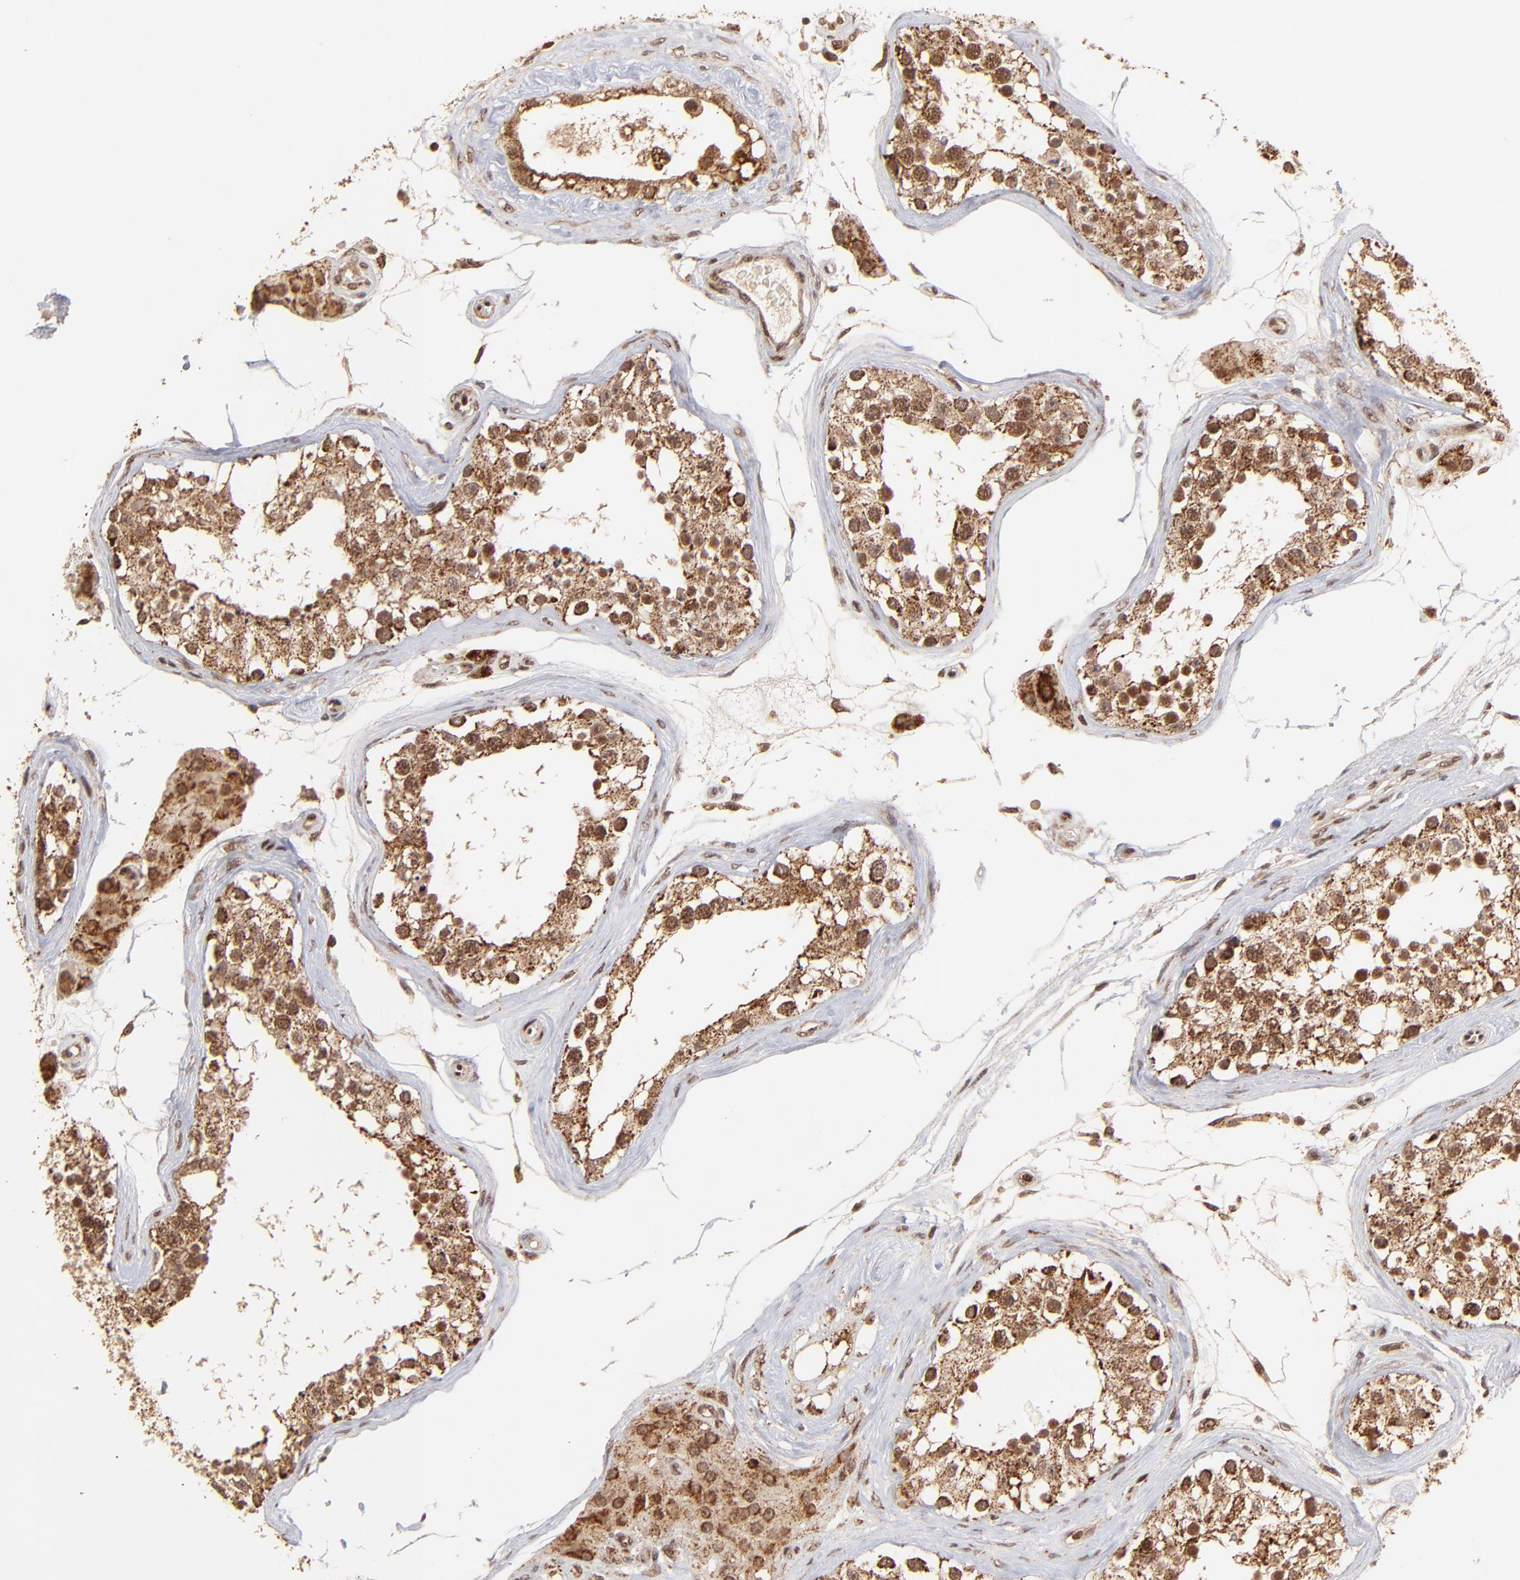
{"staining": {"intensity": "strong", "quantity": ">75%", "location": "cytoplasmic/membranous"}, "tissue": "testis", "cell_type": "Cells in seminiferous ducts", "image_type": "normal", "snomed": [{"axis": "morphology", "description": "Normal tissue, NOS"}, {"axis": "topography", "description": "Testis"}], "caption": "A brown stain shows strong cytoplasmic/membranous positivity of a protein in cells in seminiferous ducts of benign human testis.", "gene": "MED15", "patient": {"sex": "male", "age": 68}}